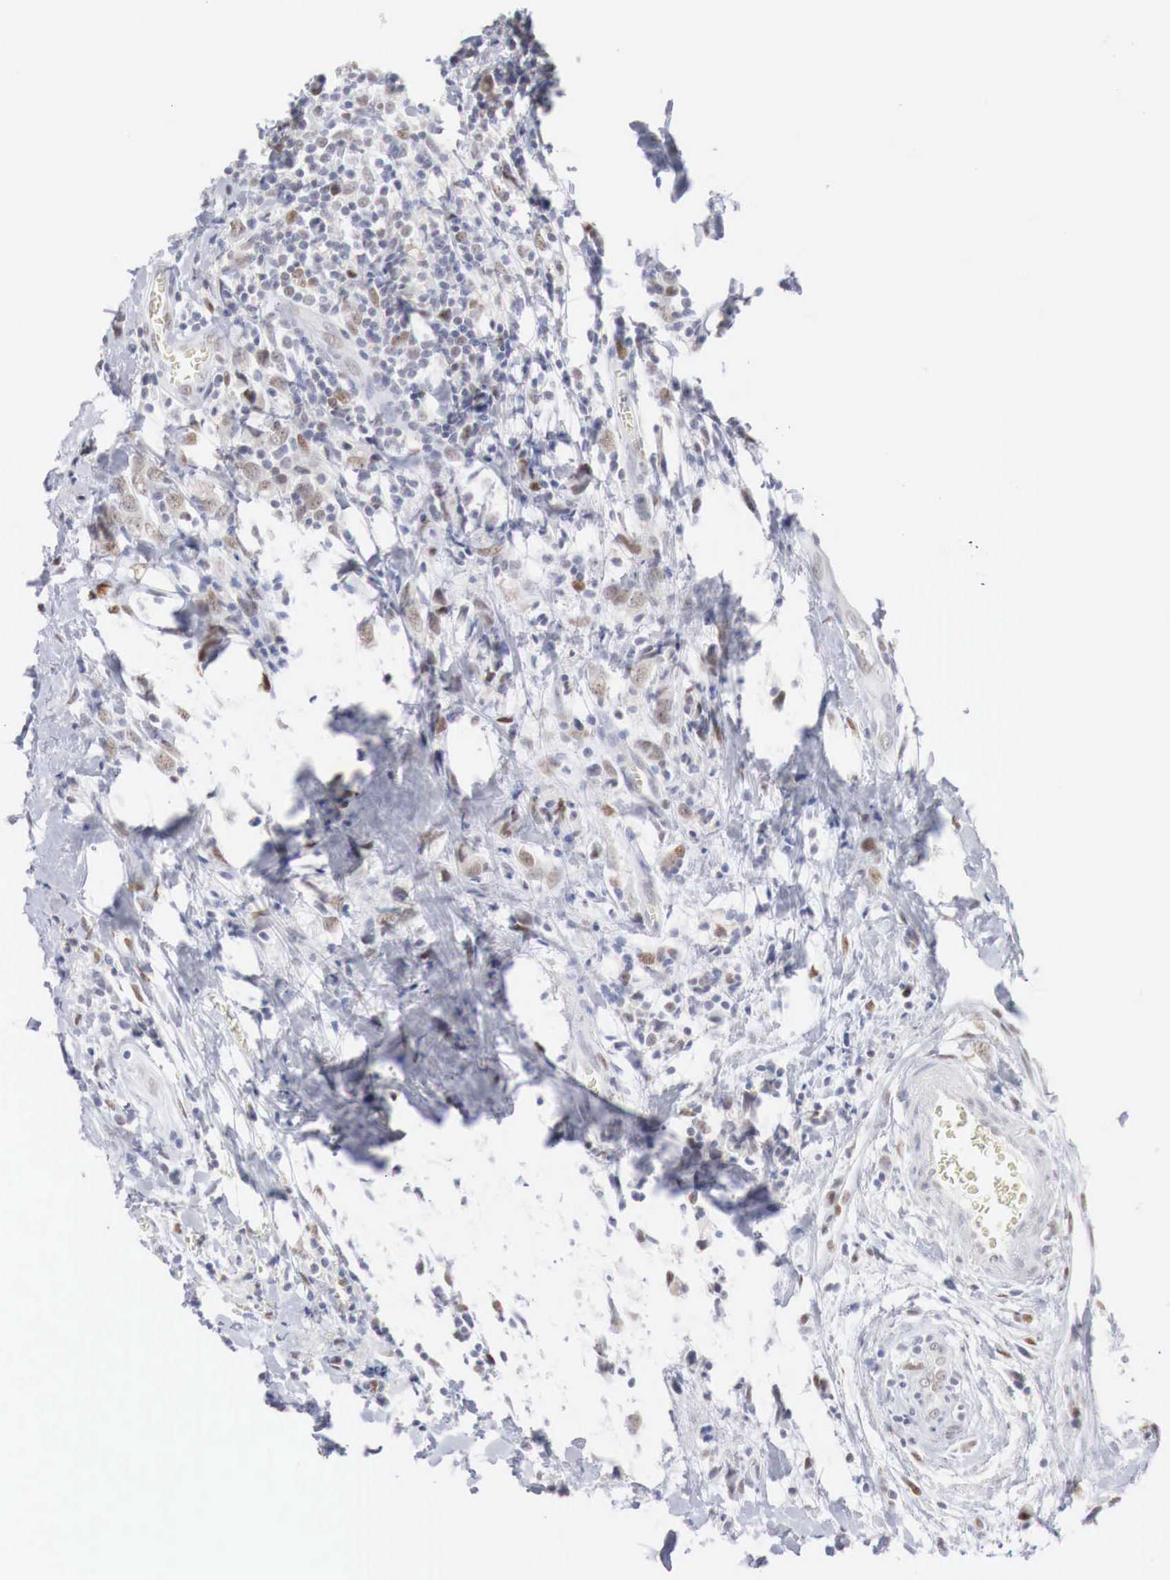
{"staining": {"intensity": "moderate", "quantity": ">75%", "location": "nuclear"}, "tissue": "breast cancer", "cell_type": "Tumor cells", "image_type": "cancer", "snomed": [{"axis": "morphology", "description": "Lobular carcinoma"}, {"axis": "topography", "description": "Breast"}], "caption": "Breast lobular carcinoma stained with a protein marker shows moderate staining in tumor cells.", "gene": "FOXP2", "patient": {"sex": "female", "age": 57}}